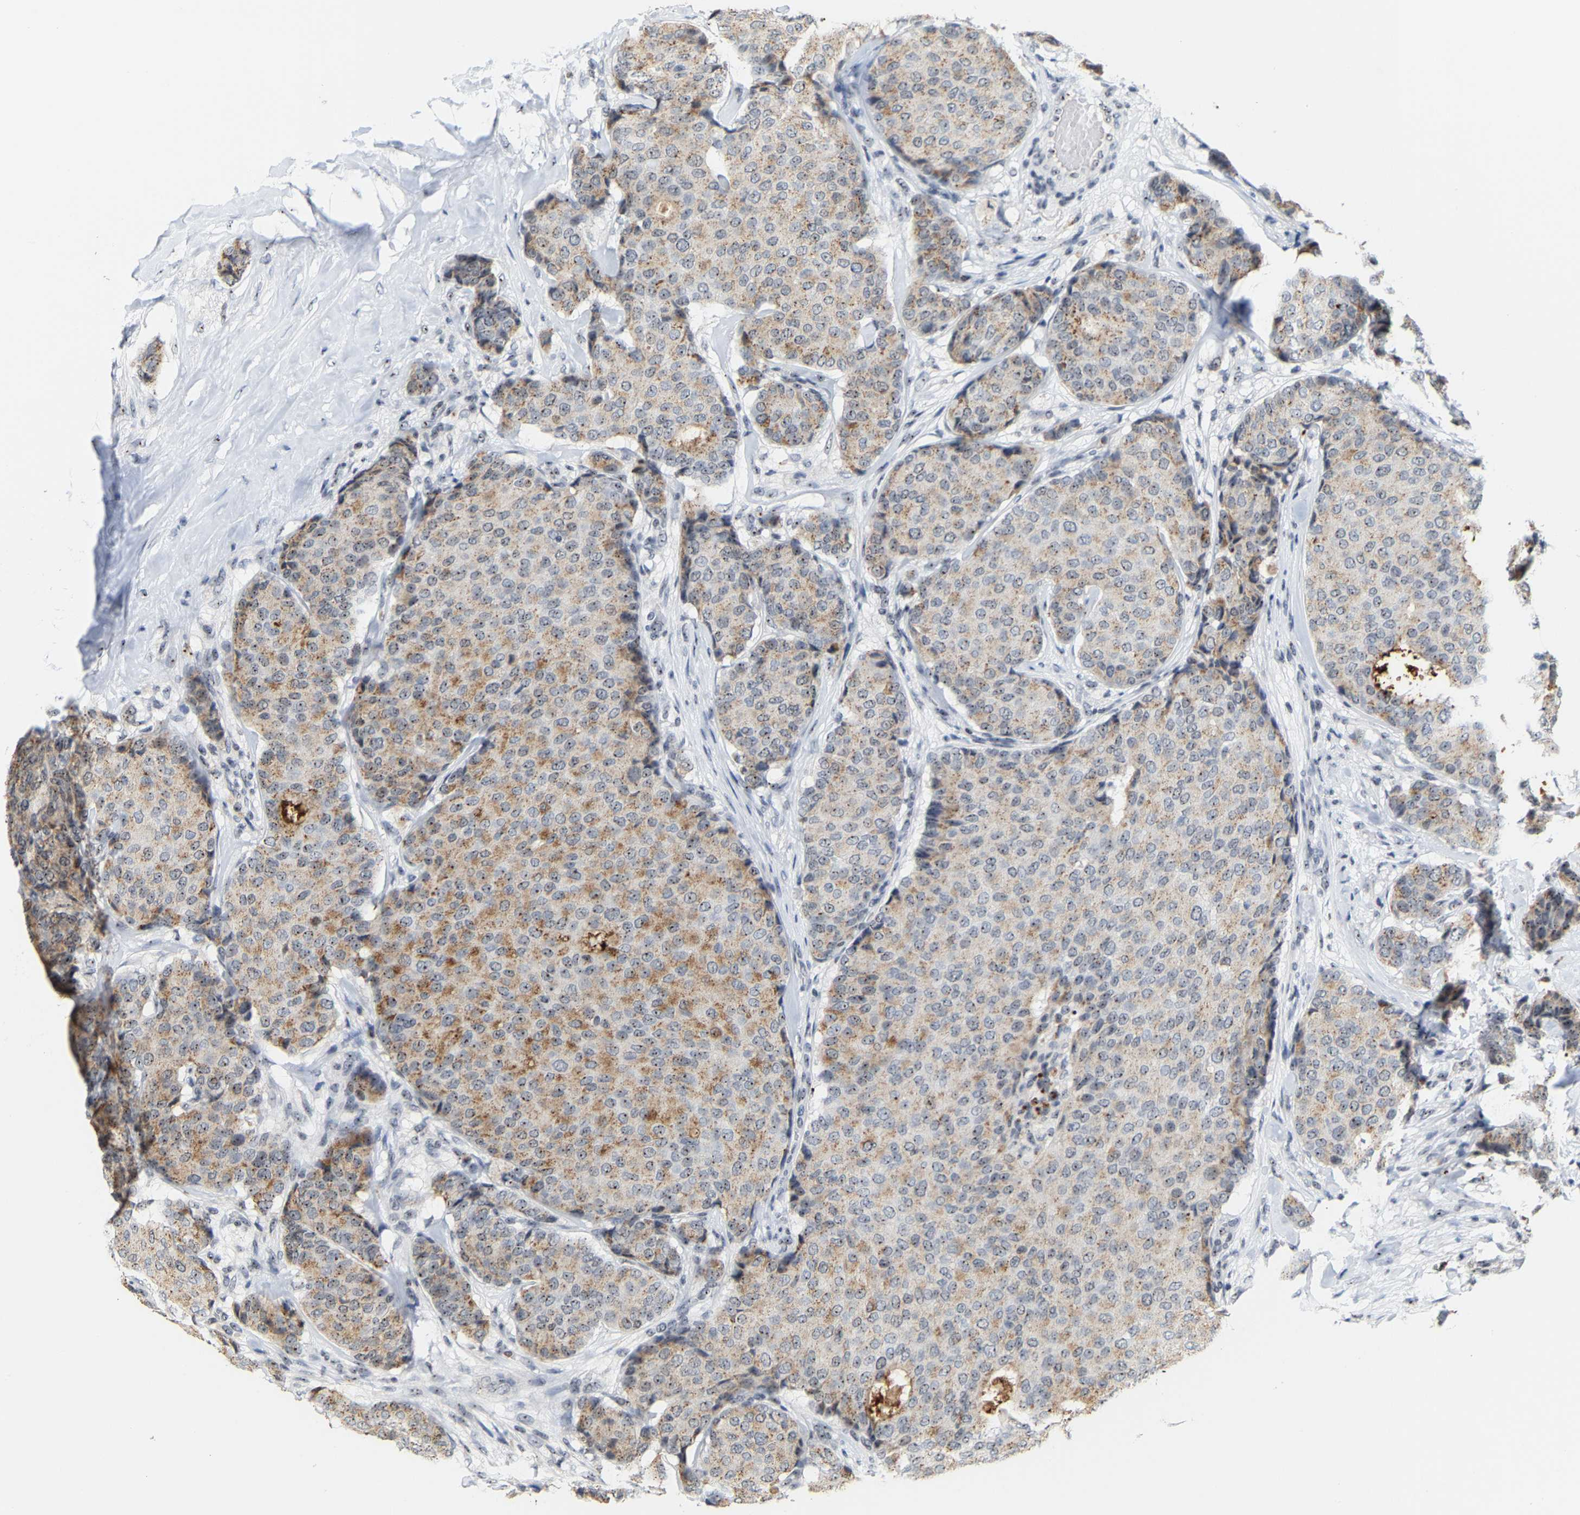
{"staining": {"intensity": "moderate", "quantity": "25%-75%", "location": "cytoplasmic/membranous,nuclear"}, "tissue": "breast cancer", "cell_type": "Tumor cells", "image_type": "cancer", "snomed": [{"axis": "morphology", "description": "Duct carcinoma"}, {"axis": "topography", "description": "Breast"}], "caption": "Tumor cells exhibit moderate cytoplasmic/membranous and nuclear expression in about 25%-75% of cells in breast cancer (intraductal carcinoma).", "gene": "NOP58", "patient": {"sex": "female", "age": 75}}